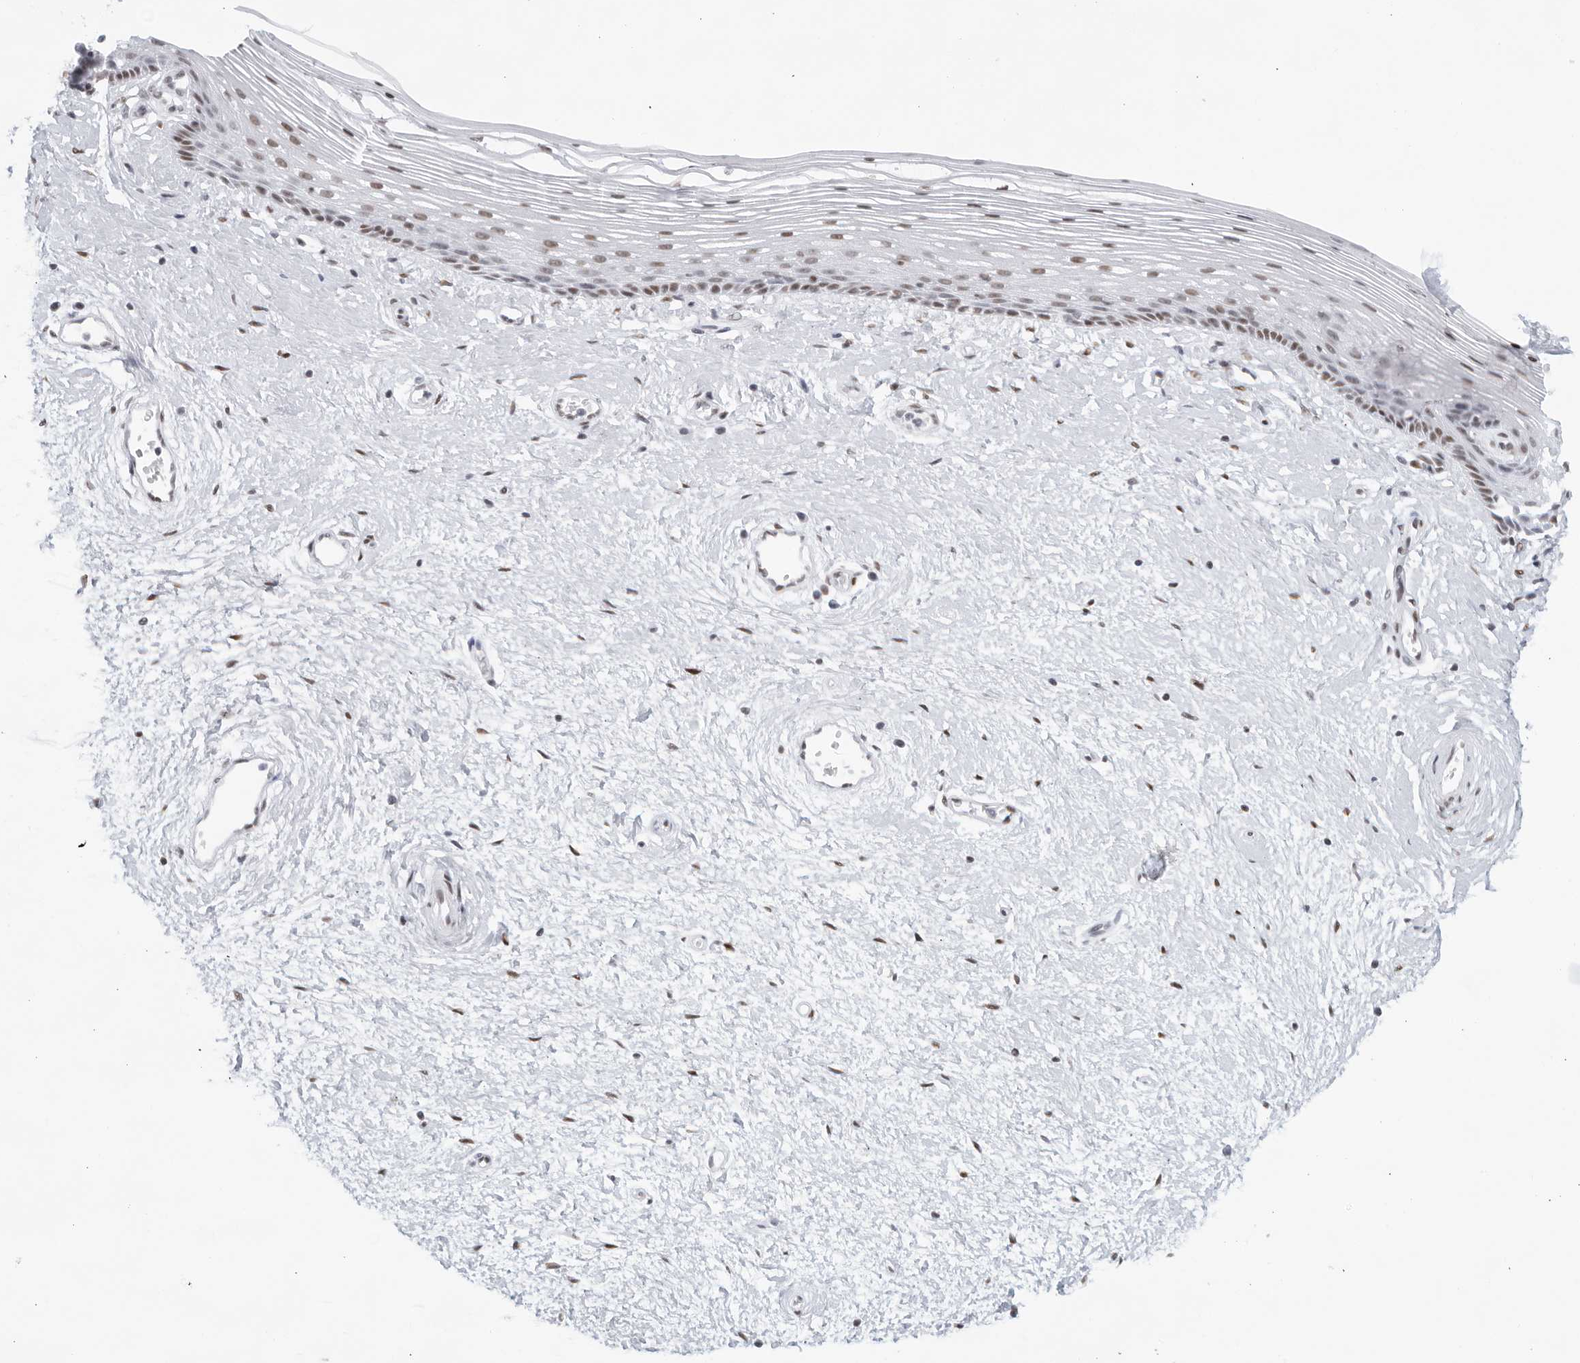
{"staining": {"intensity": "moderate", "quantity": "<25%", "location": "nuclear"}, "tissue": "vagina", "cell_type": "Squamous epithelial cells", "image_type": "normal", "snomed": [{"axis": "morphology", "description": "Normal tissue, NOS"}, {"axis": "topography", "description": "Vagina"}], "caption": "This histopathology image shows immunohistochemistry staining of normal human vagina, with low moderate nuclear positivity in approximately <25% of squamous epithelial cells.", "gene": "HP1BP3", "patient": {"sex": "female", "age": 46}}